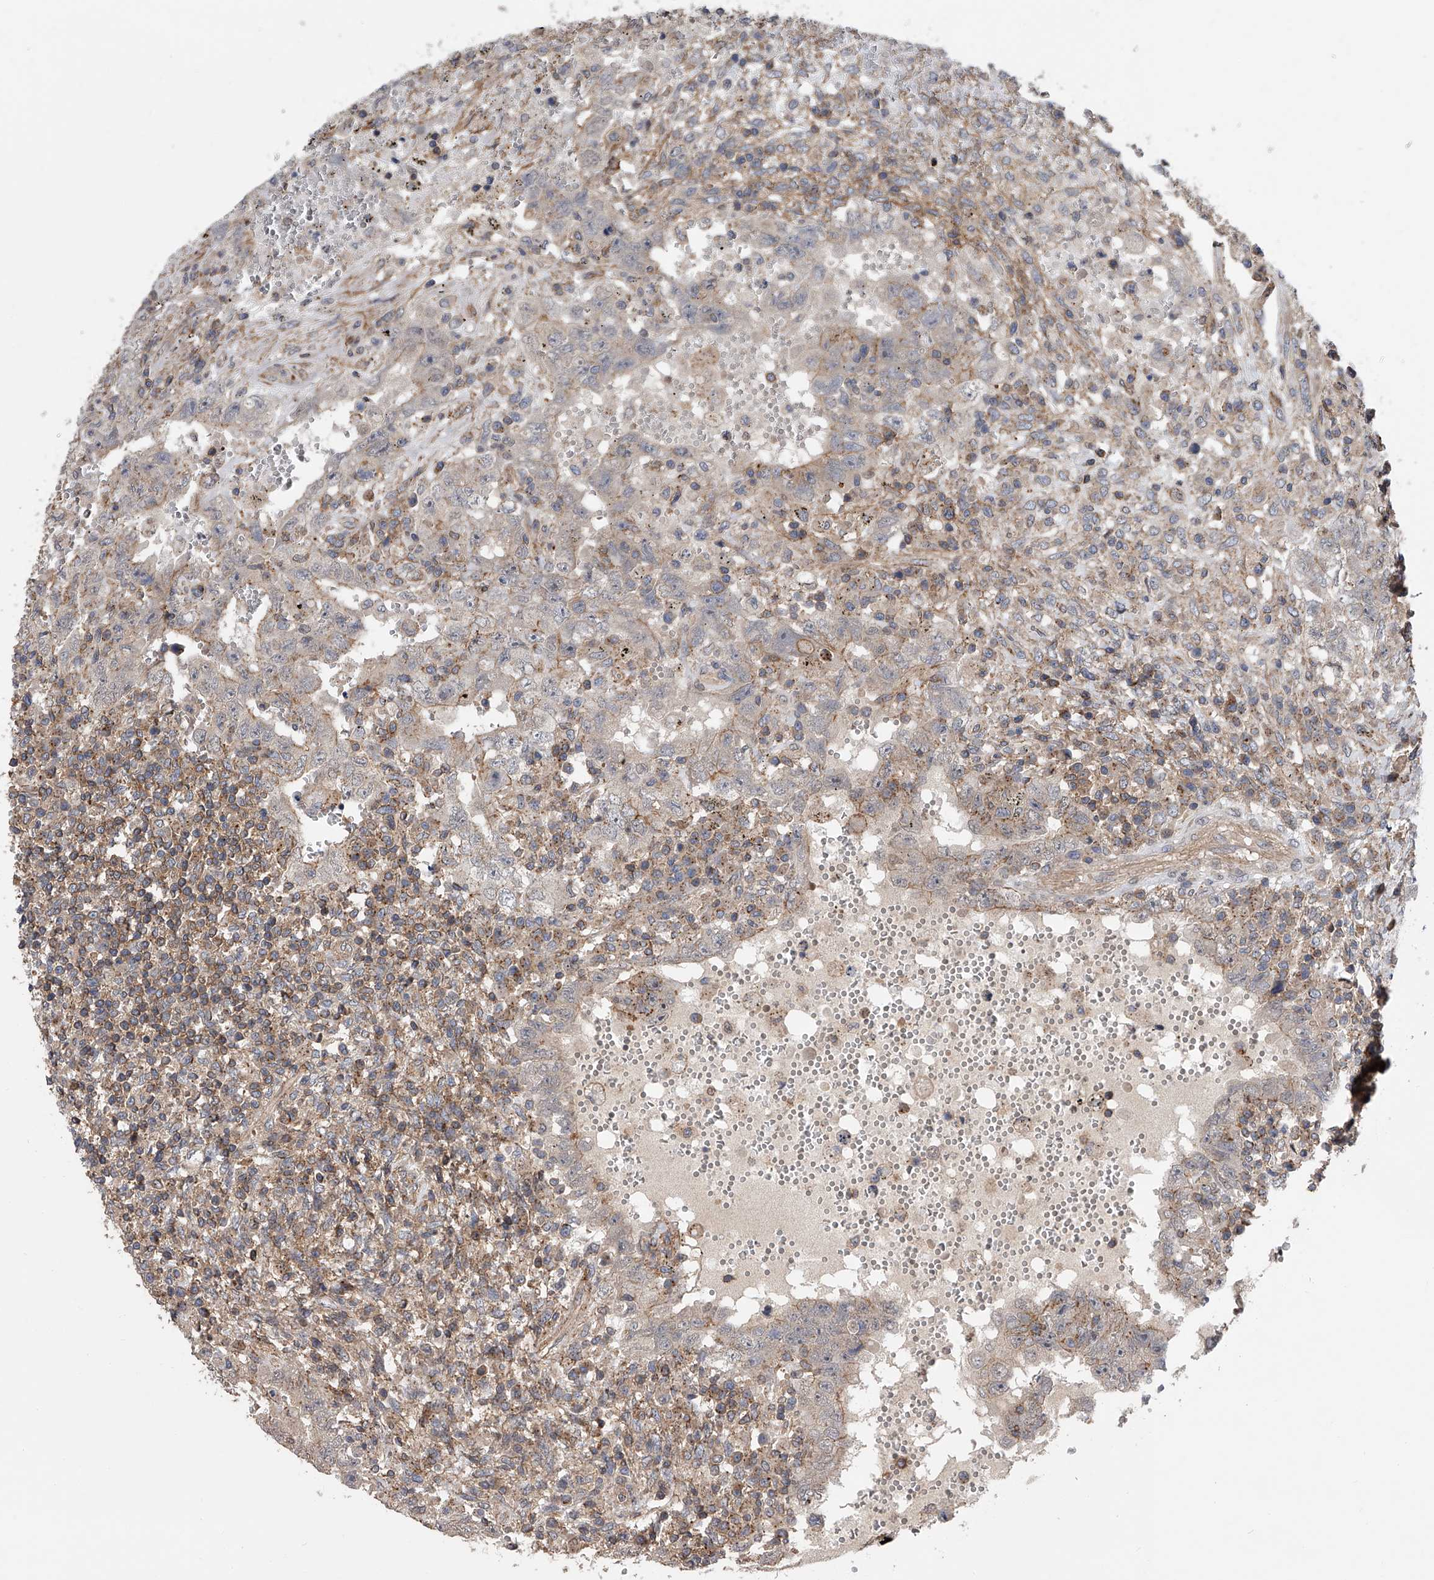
{"staining": {"intensity": "weak", "quantity": "25%-75%", "location": "cytoplasmic/membranous"}, "tissue": "testis cancer", "cell_type": "Tumor cells", "image_type": "cancer", "snomed": [{"axis": "morphology", "description": "Carcinoma, Embryonal, NOS"}, {"axis": "topography", "description": "Testis"}], "caption": "Tumor cells display low levels of weak cytoplasmic/membranous positivity in about 25%-75% of cells in human testis cancer (embryonal carcinoma).", "gene": "USP47", "patient": {"sex": "male", "age": 26}}